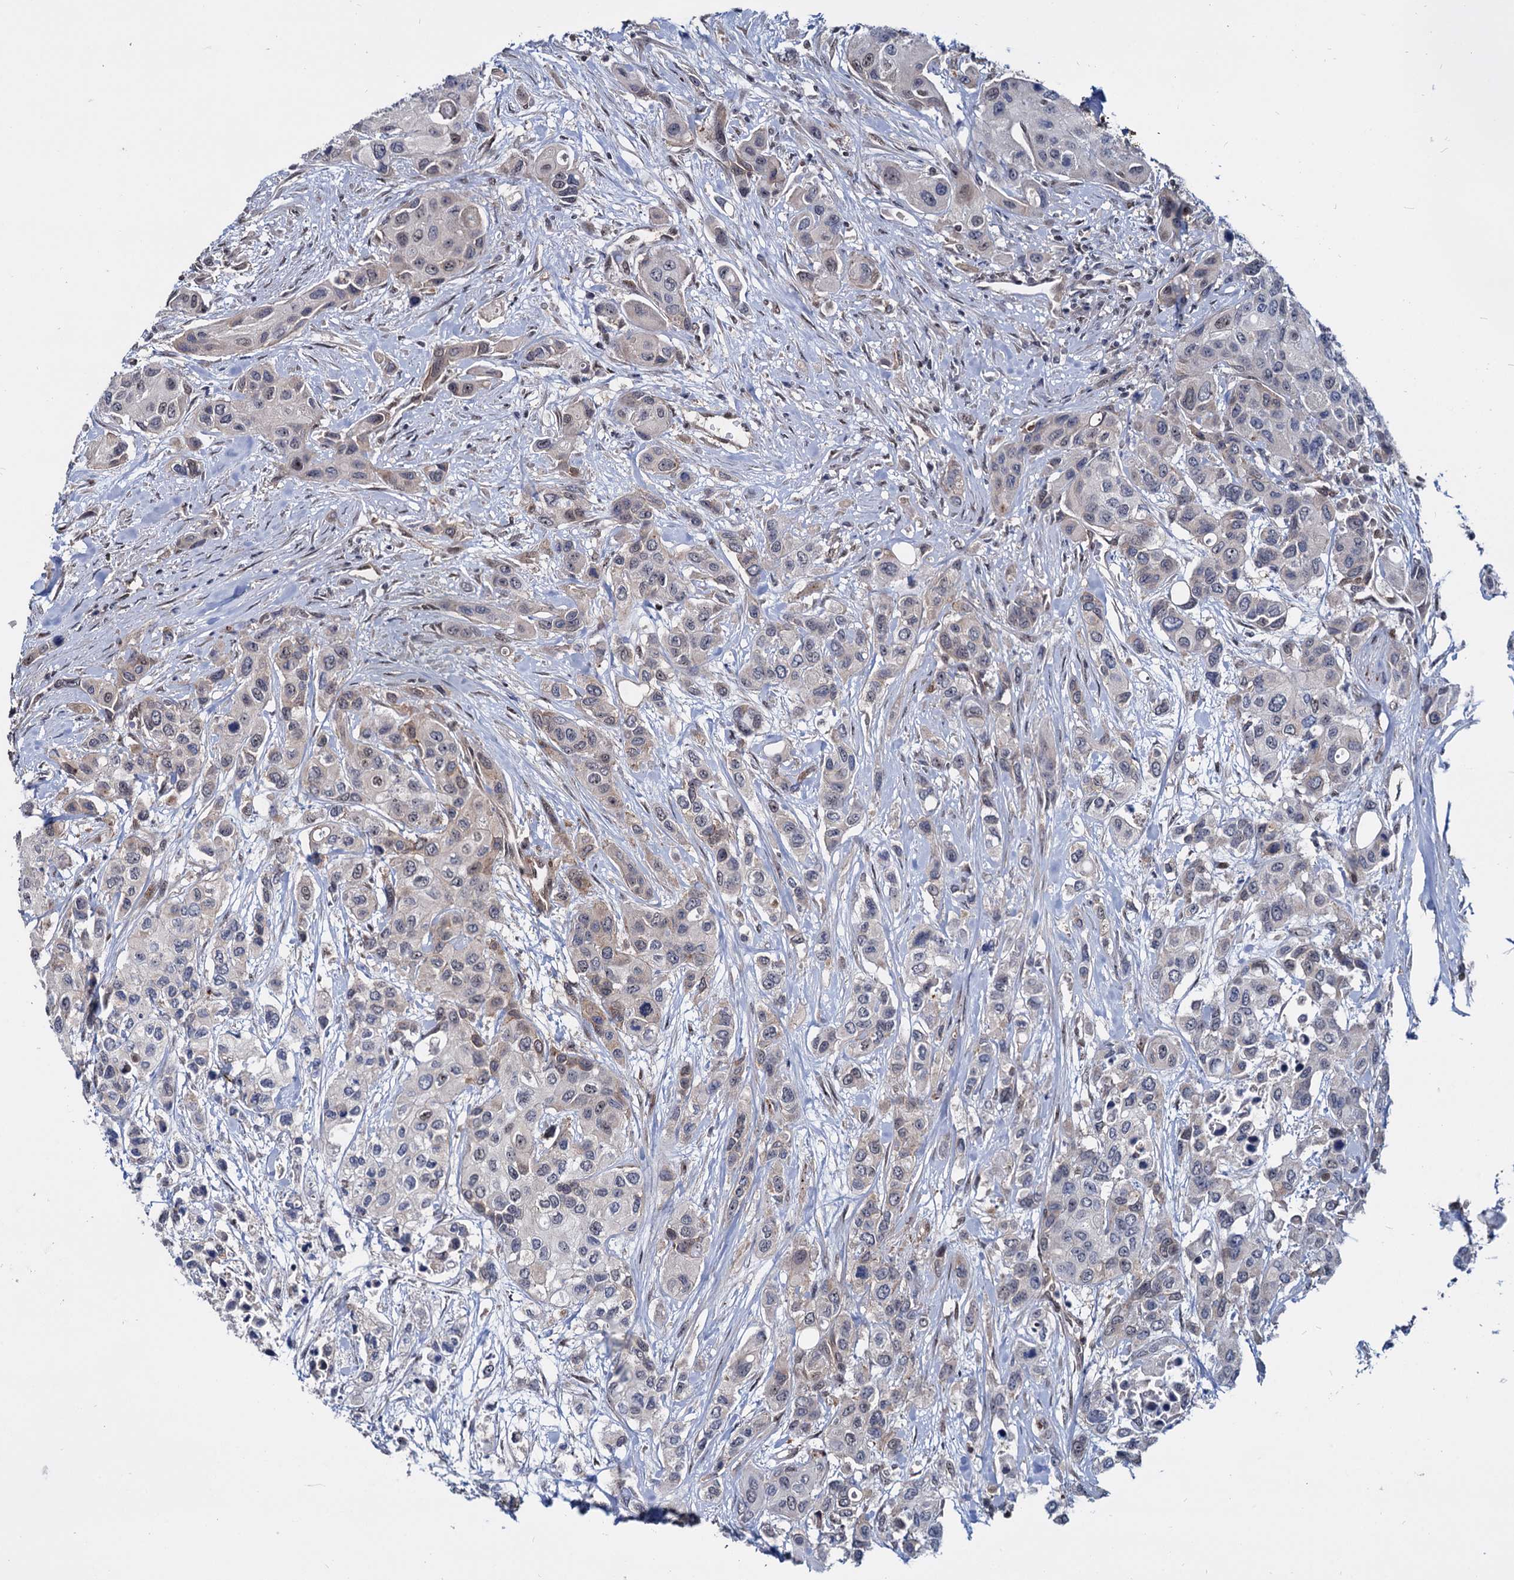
{"staining": {"intensity": "weak", "quantity": "<25%", "location": "cytoplasmic/membranous,nuclear"}, "tissue": "urothelial cancer", "cell_type": "Tumor cells", "image_type": "cancer", "snomed": [{"axis": "morphology", "description": "Normal tissue, NOS"}, {"axis": "morphology", "description": "Urothelial carcinoma, High grade"}, {"axis": "topography", "description": "Vascular tissue"}, {"axis": "topography", "description": "Urinary bladder"}], "caption": "Human urothelial cancer stained for a protein using IHC reveals no positivity in tumor cells.", "gene": "UBLCP1", "patient": {"sex": "female", "age": 56}}